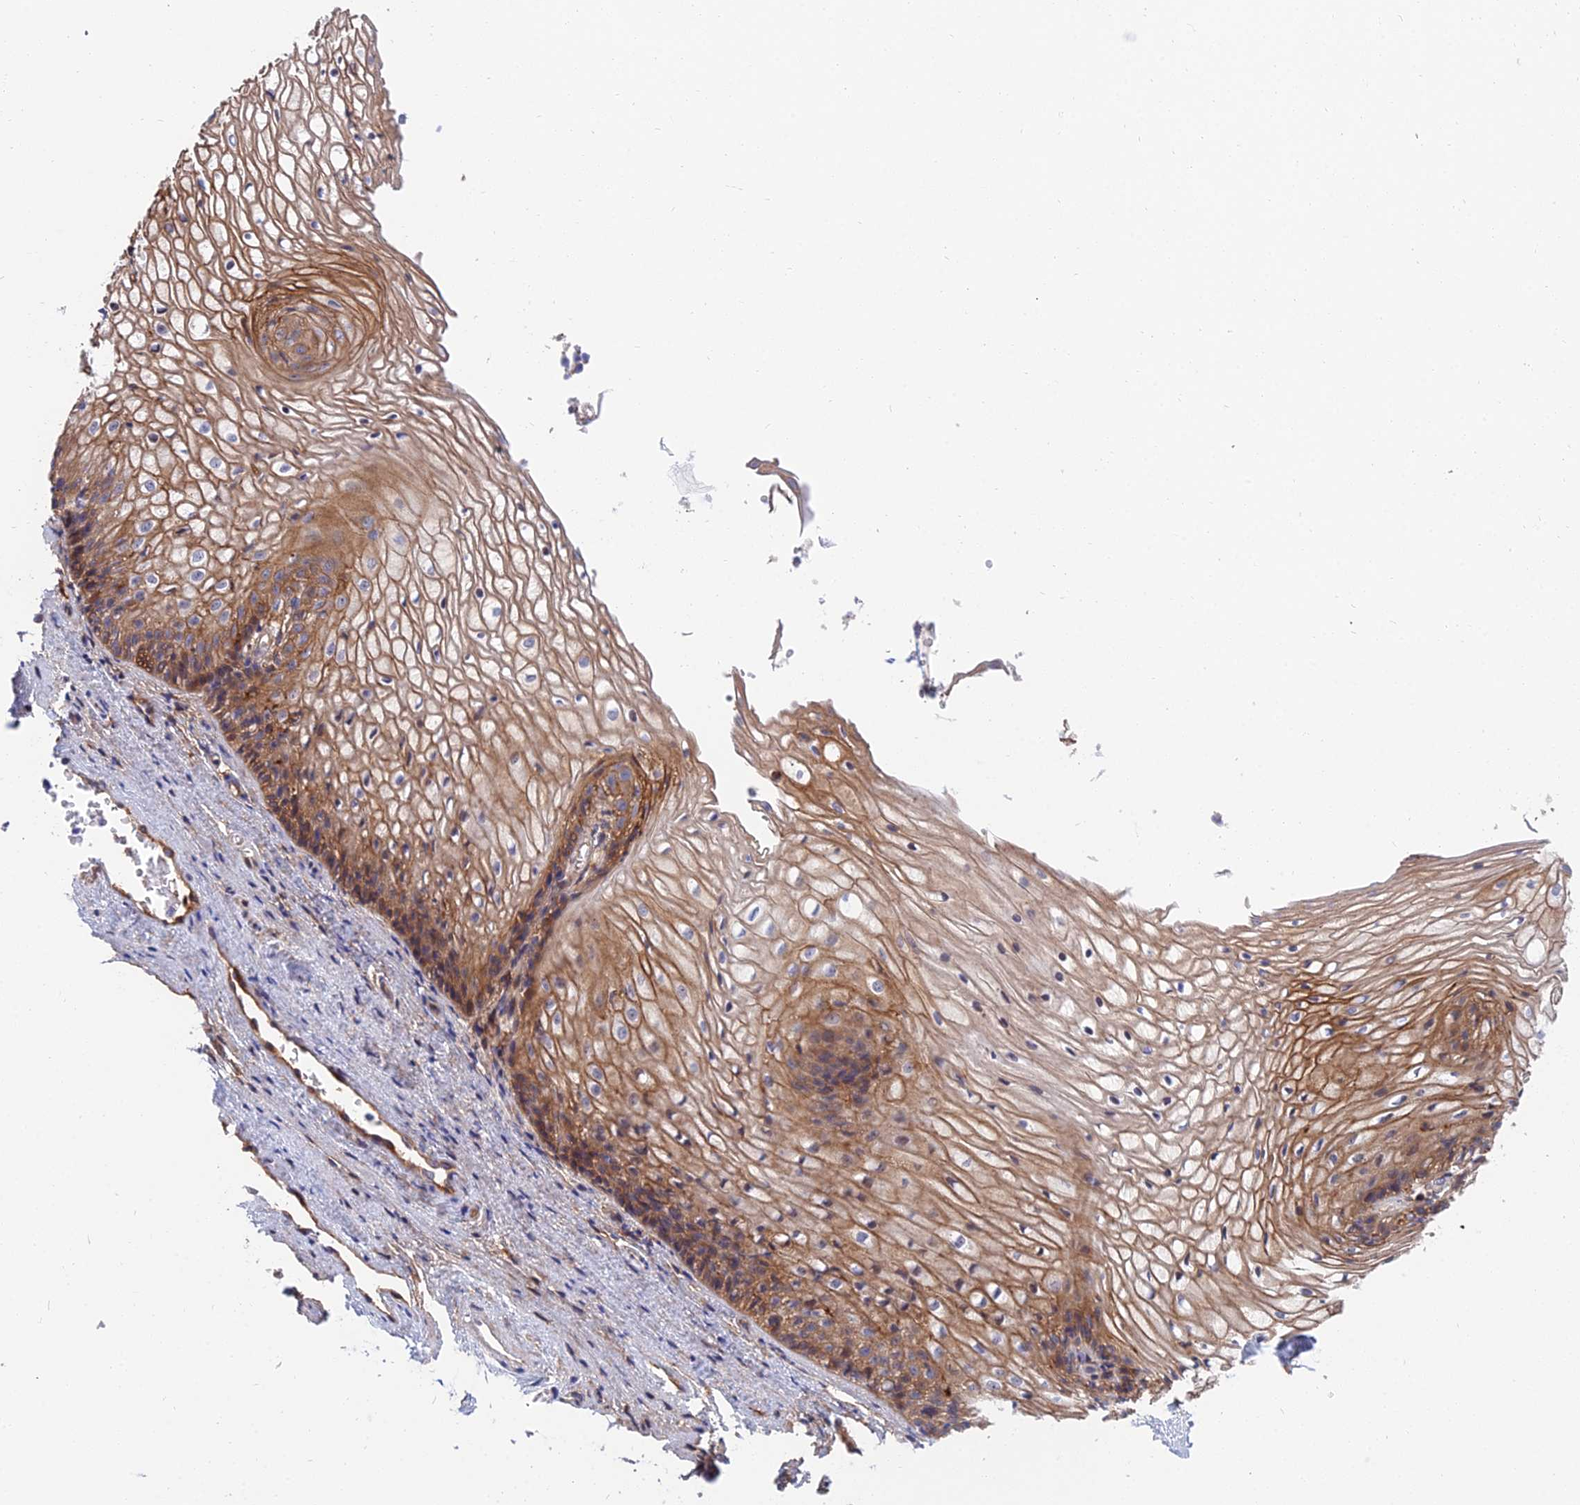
{"staining": {"intensity": "moderate", "quantity": ">75%", "location": "cytoplasmic/membranous"}, "tissue": "vagina", "cell_type": "Squamous epithelial cells", "image_type": "normal", "snomed": [{"axis": "morphology", "description": "Normal tissue, NOS"}, {"axis": "topography", "description": "Vagina"}], "caption": "Immunohistochemical staining of unremarkable human vagina reveals medium levels of moderate cytoplasmic/membranous positivity in approximately >75% of squamous epithelial cells.", "gene": "TRIM43B", "patient": {"sex": "female", "age": 34}}